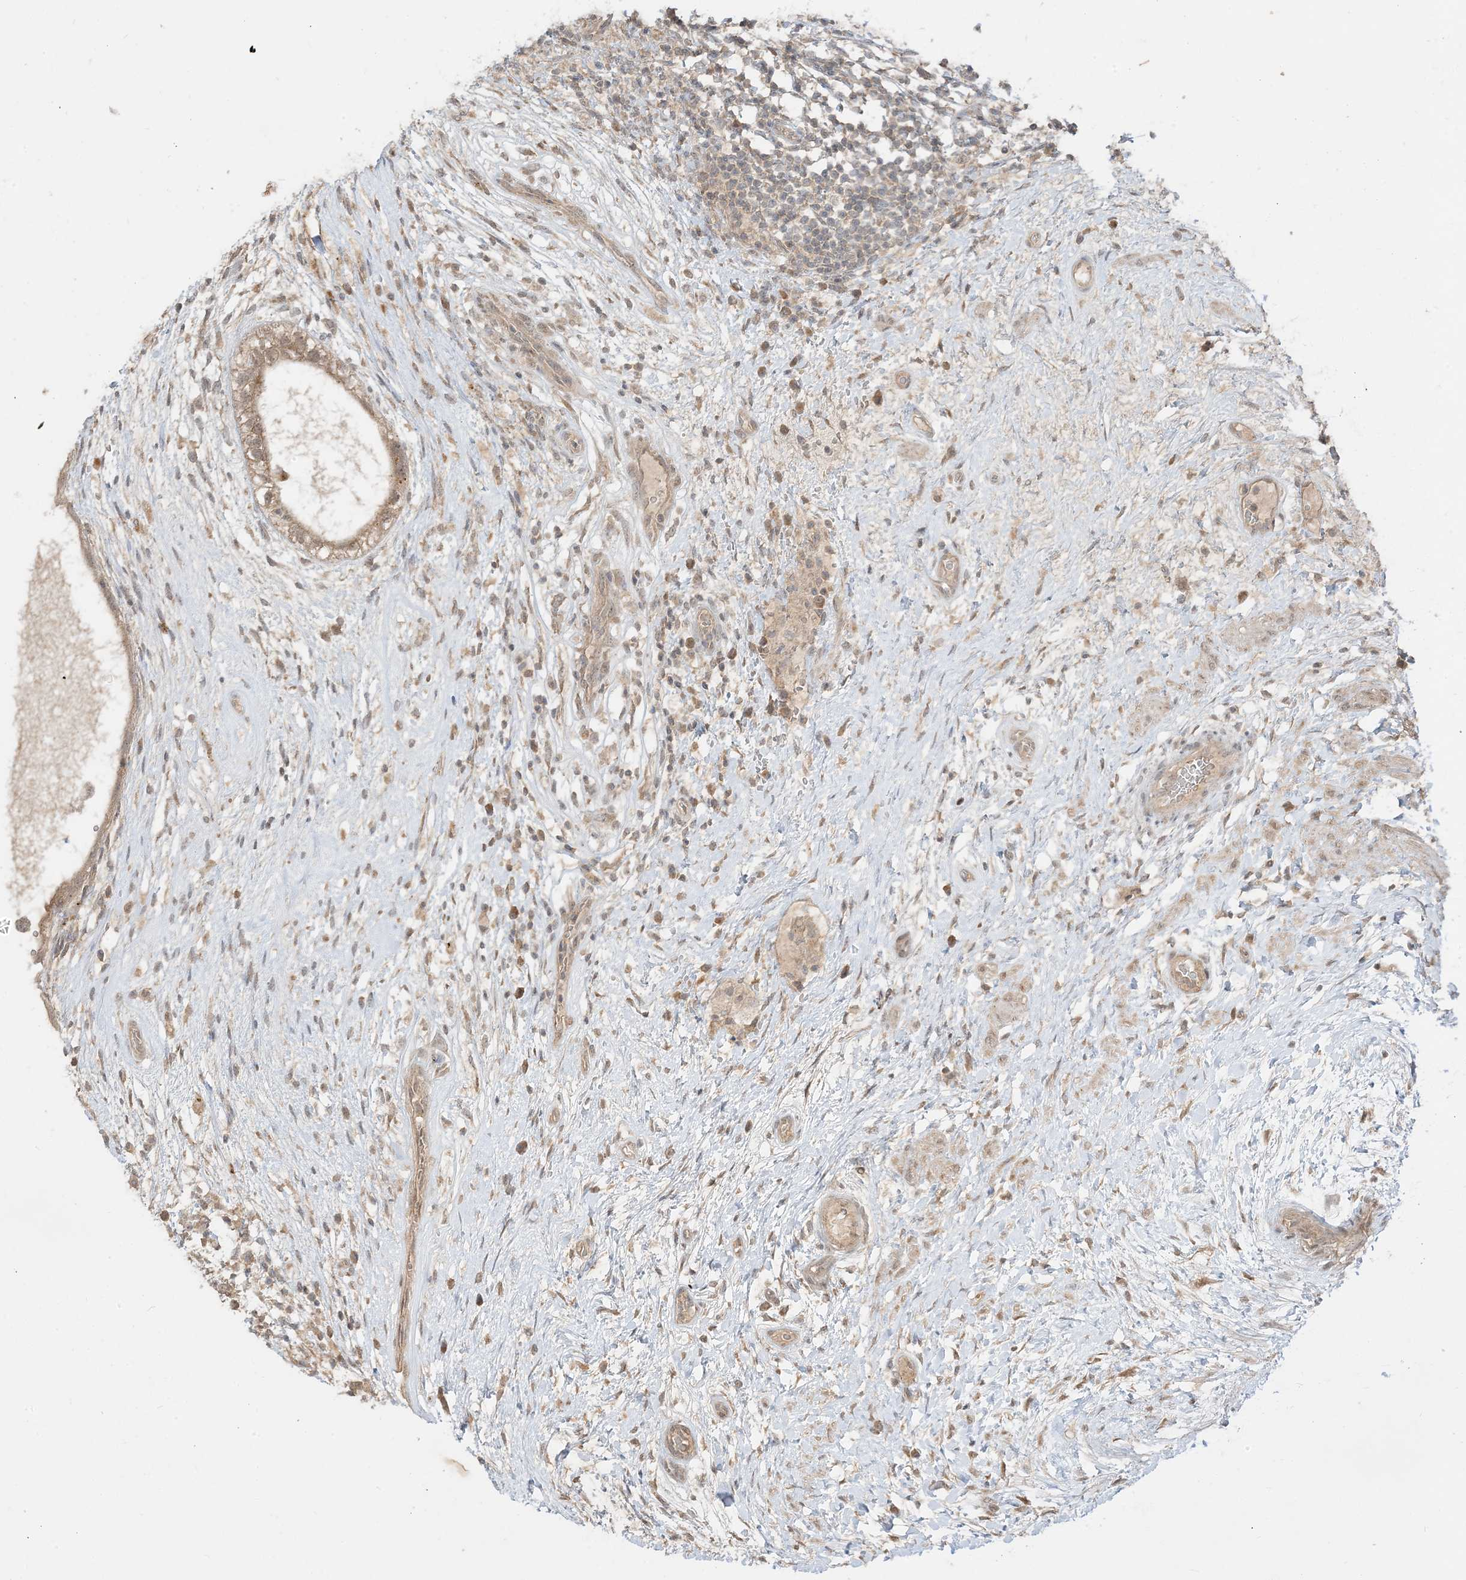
{"staining": {"intensity": "weak", "quantity": ">75%", "location": "cytoplasmic/membranous"}, "tissue": "testis cancer", "cell_type": "Tumor cells", "image_type": "cancer", "snomed": [{"axis": "morphology", "description": "Carcinoma, Embryonal, NOS"}, {"axis": "topography", "description": "Testis"}], "caption": "A histopathology image of testis cancer (embryonal carcinoma) stained for a protein shows weak cytoplasmic/membranous brown staining in tumor cells. (brown staining indicates protein expression, while blue staining denotes nuclei).", "gene": "TBCC", "patient": {"sex": "male", "age": 26}}